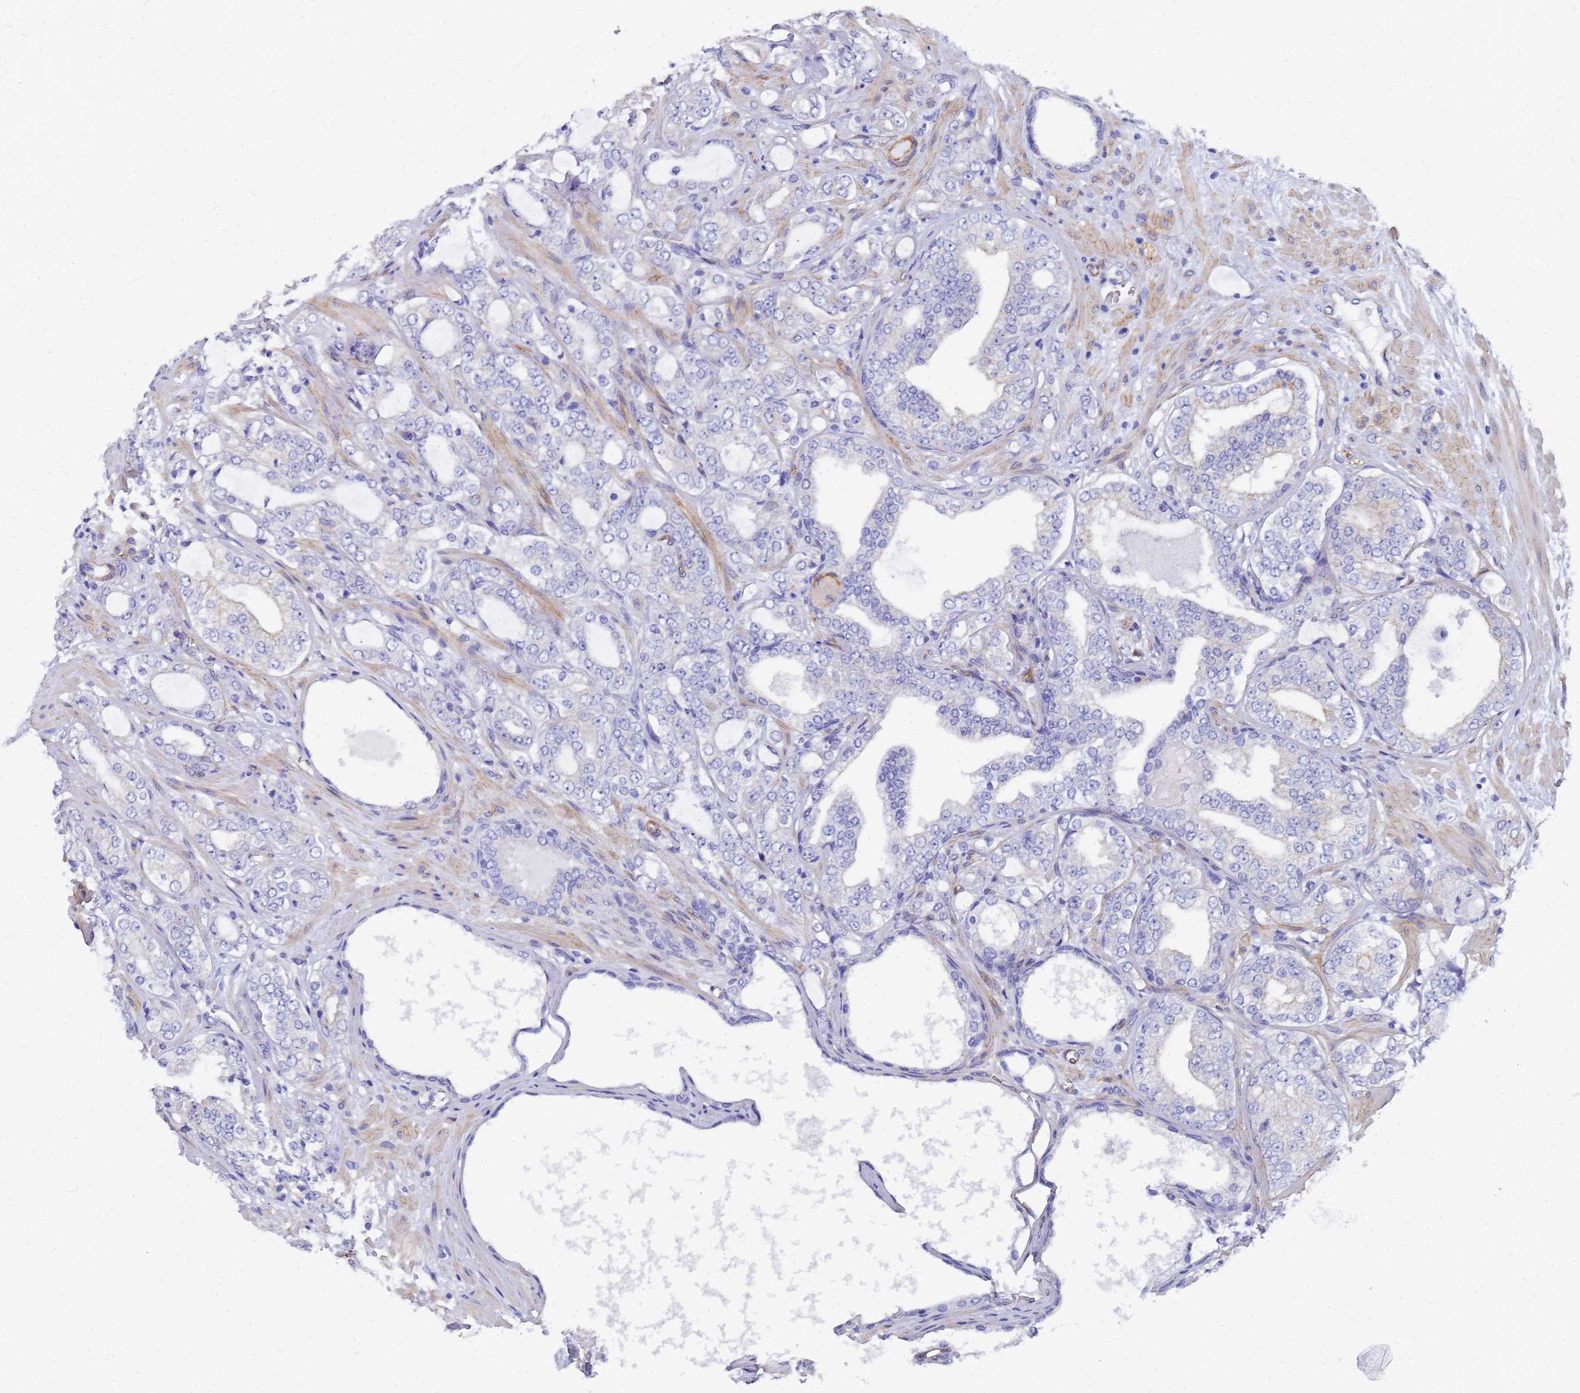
{"staining": {"intensity": "negative", "quantity": "none", "location": "none"}, "tissue": "prostate cancer", "cell_type": "Tumor cells", "image_type": "cancer", "snomed": [{"axis": "morphology", "description": "Adenocarcinoma, High grade"}, {"axis": "topography", "description": "Prostate"}], "caption": "Tumor cells are negative for protein expression in human prostate high-grade adenocarcinoma. (Stains: DAB (3,3'-diaminobenzidine) immunohistochemistry with hematoxylin counter stain, Microscopy: brightfield microscopy at high magnification).", "gene": "TUBB1", "patient": {"sex": "male", "age": 64}}